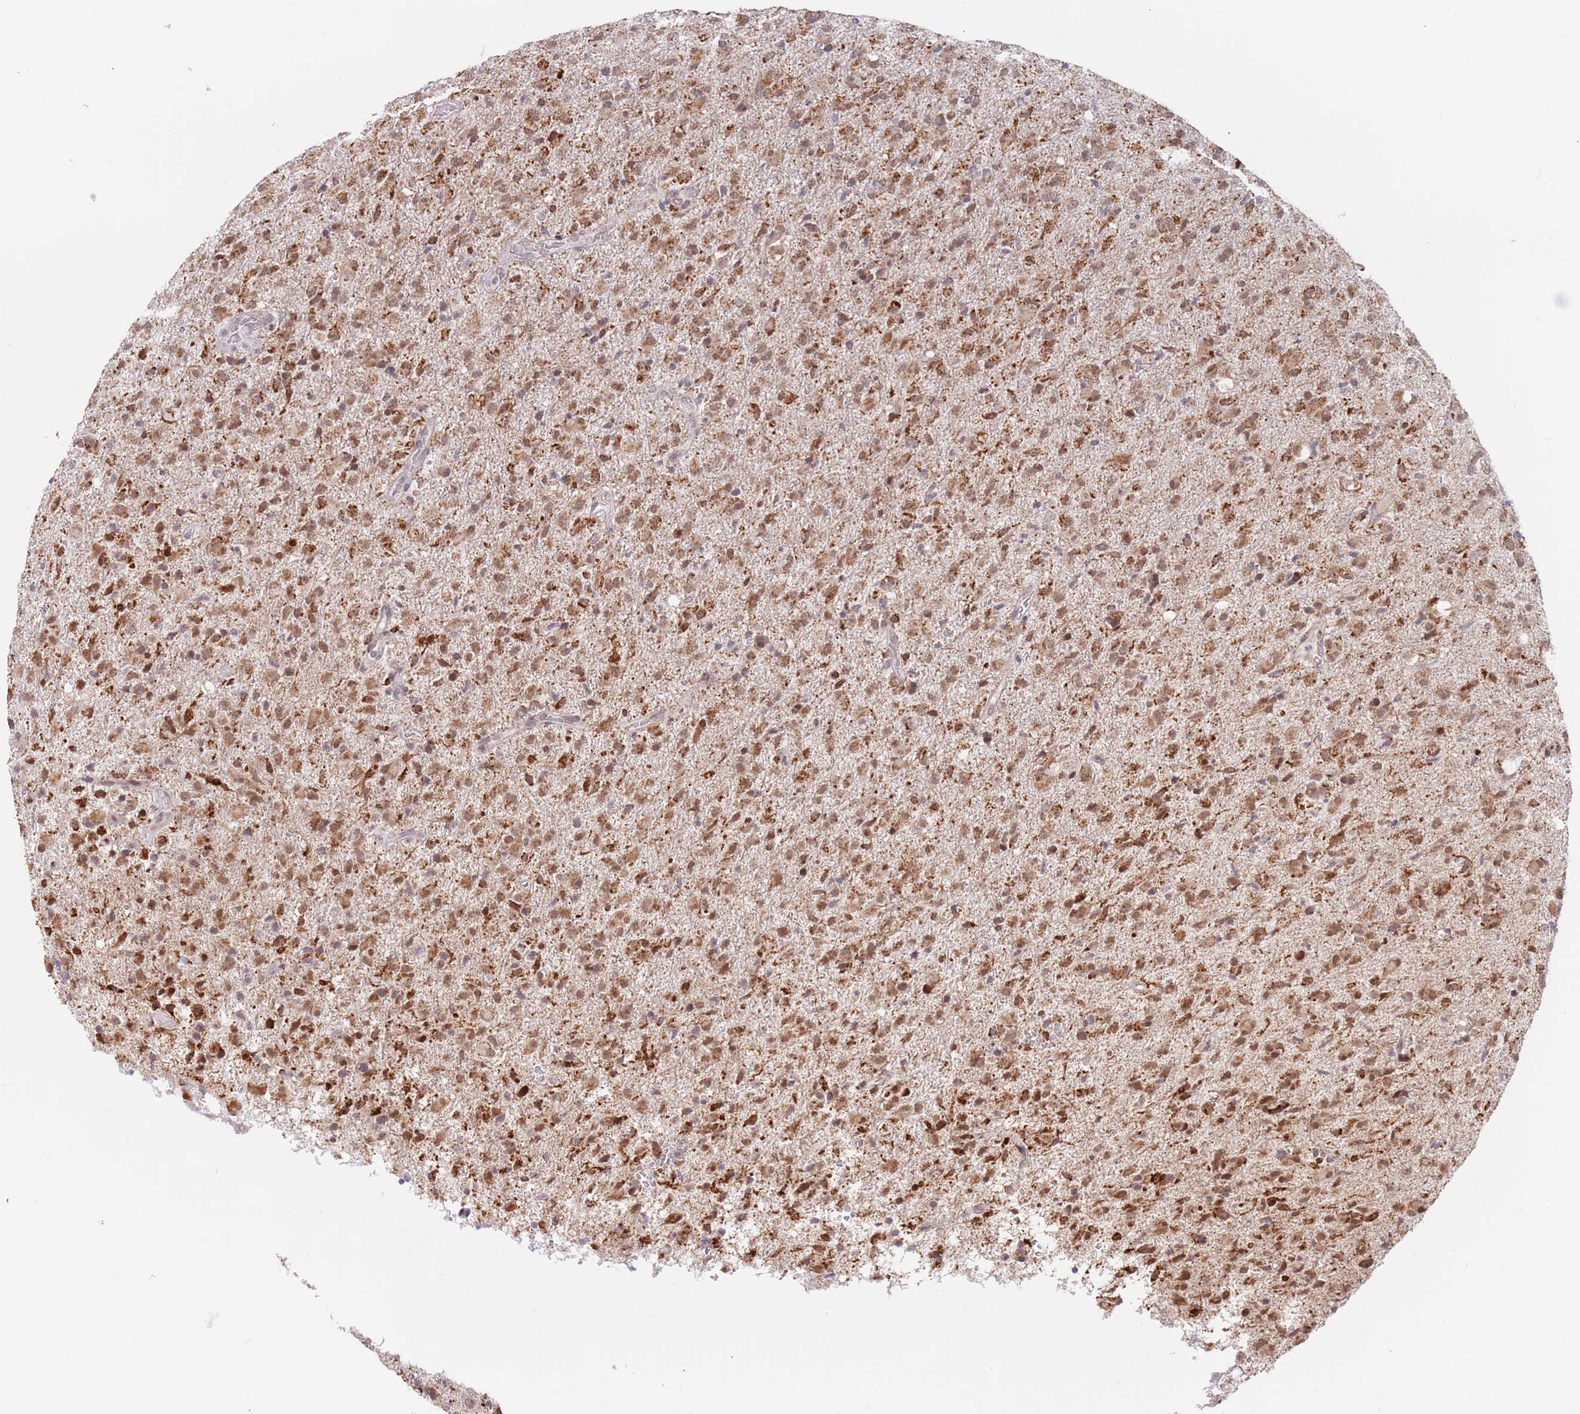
{"staining": {"intensity": "strong", "quantity": "25%-75%", "location": "cytoplasmic/membranous"}, "tissue": "glioma", "cell_type": "Tumor cells", "image_type": "cancer", "snomed": [{"axis": "morphology", "description": "Glioma, malignant, Low grade"}, {"axis": "topography", "description": "Brain"}], "caption": "This photomicrograph displays immunohistochemistry (IHC) staining of glioma, with high strong cytoplasmic/membranous positivity in about 25%-75% of tumor cells.", "gene": "TIMM13", "patient": {"sex": "male", "age": 65}}